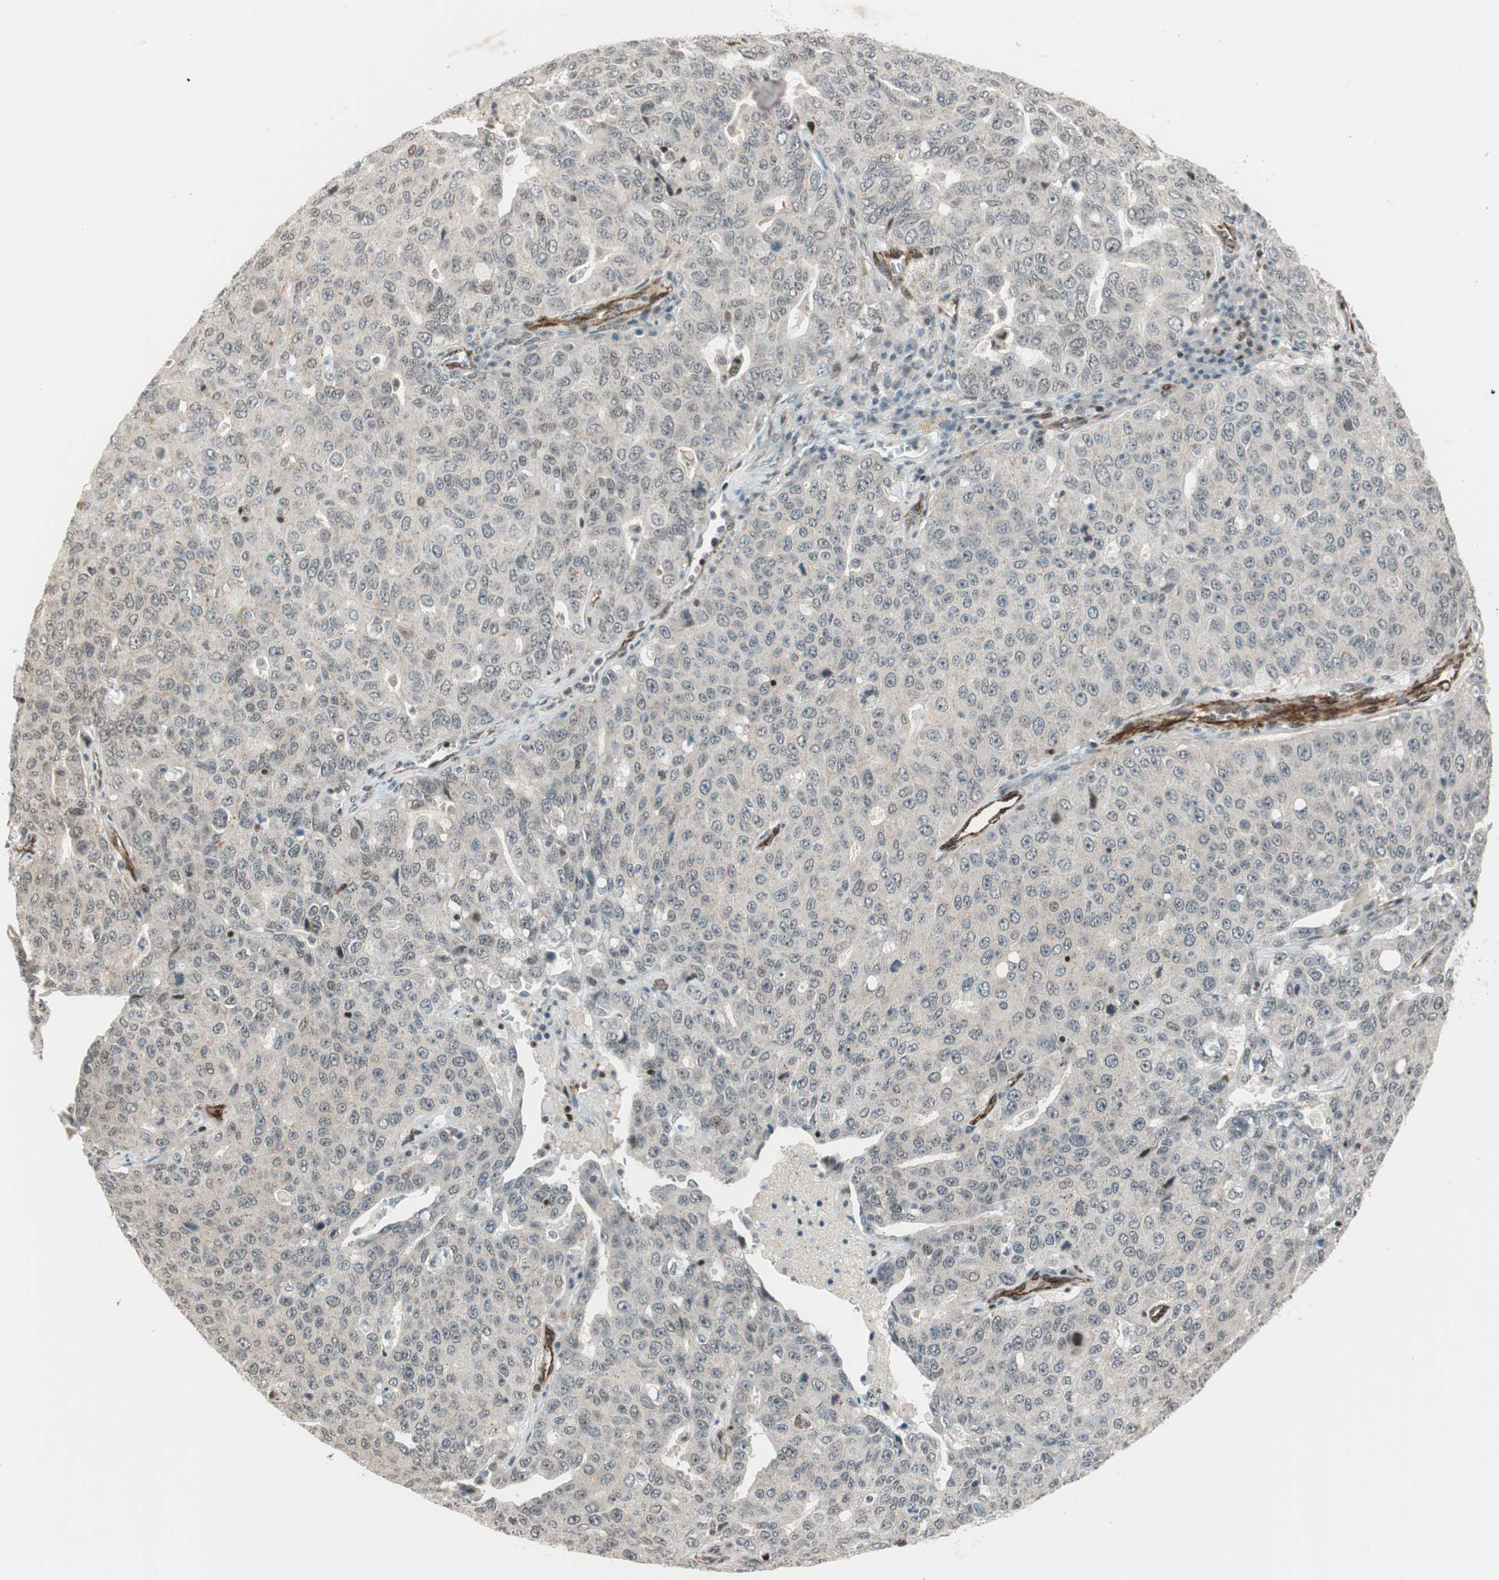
{"staining": {"intensity": "weak", "quantity": "25%-75%", "location": "nuclear"}, "tissue": "ovarian cancer", "cell_type": "Tumor cells", "image_type": "cancer", "snomed": [{"axis": "morphology", "description": "Carcinoma, endometroid"}, {"axis": "topography", "description": "Ovary"}], "caption": "A low amount of weak nuclear staining is seen in approximately 25%-75% of tumor cells in ovarian cancer (endometroid carcinoma) tissue.", "gene": "CDK19", "patient": {"sex": "female", "age": 62}}